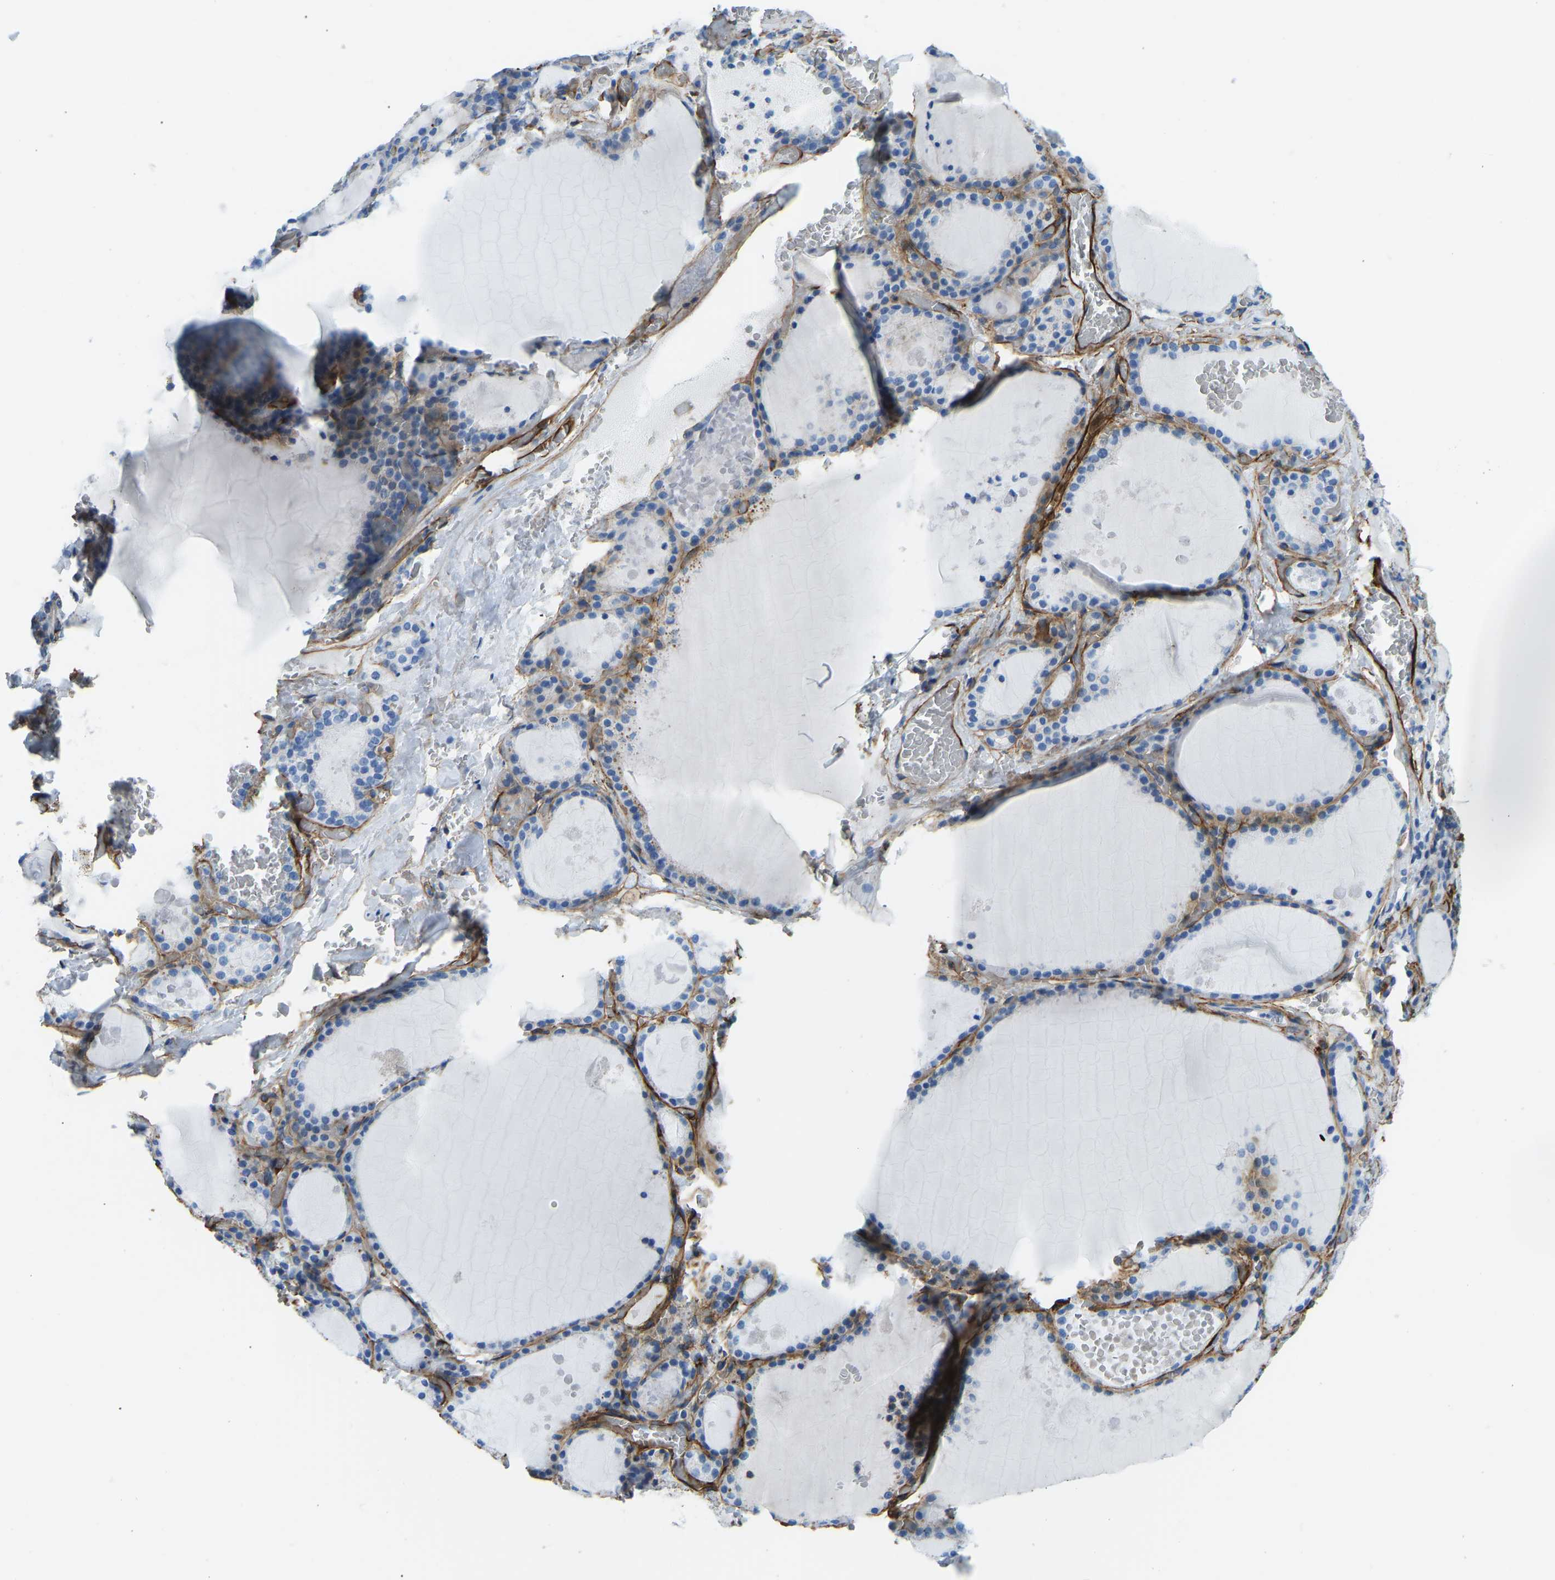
{"staining": {"intensity": "moderate", "quantity": "<25%", "location": "cytoplasmic/membranous"}, "tissue": "thyroid gland", "cell_type": "Glandular cells", "image_type": "normal", "snomed": [{"axis": "morphology", "description": "Normal tissue, NOS"}, {"axis": "topography", "description": "Thyroid gland"}], "caption": "Glandular cells demonstrate moderate cytoplasmic/membranous expression in approximately <25% of cells in benign thyroid gland.", "gene": "COL15A1", "patient": {"sex": "male", "age": 56}}